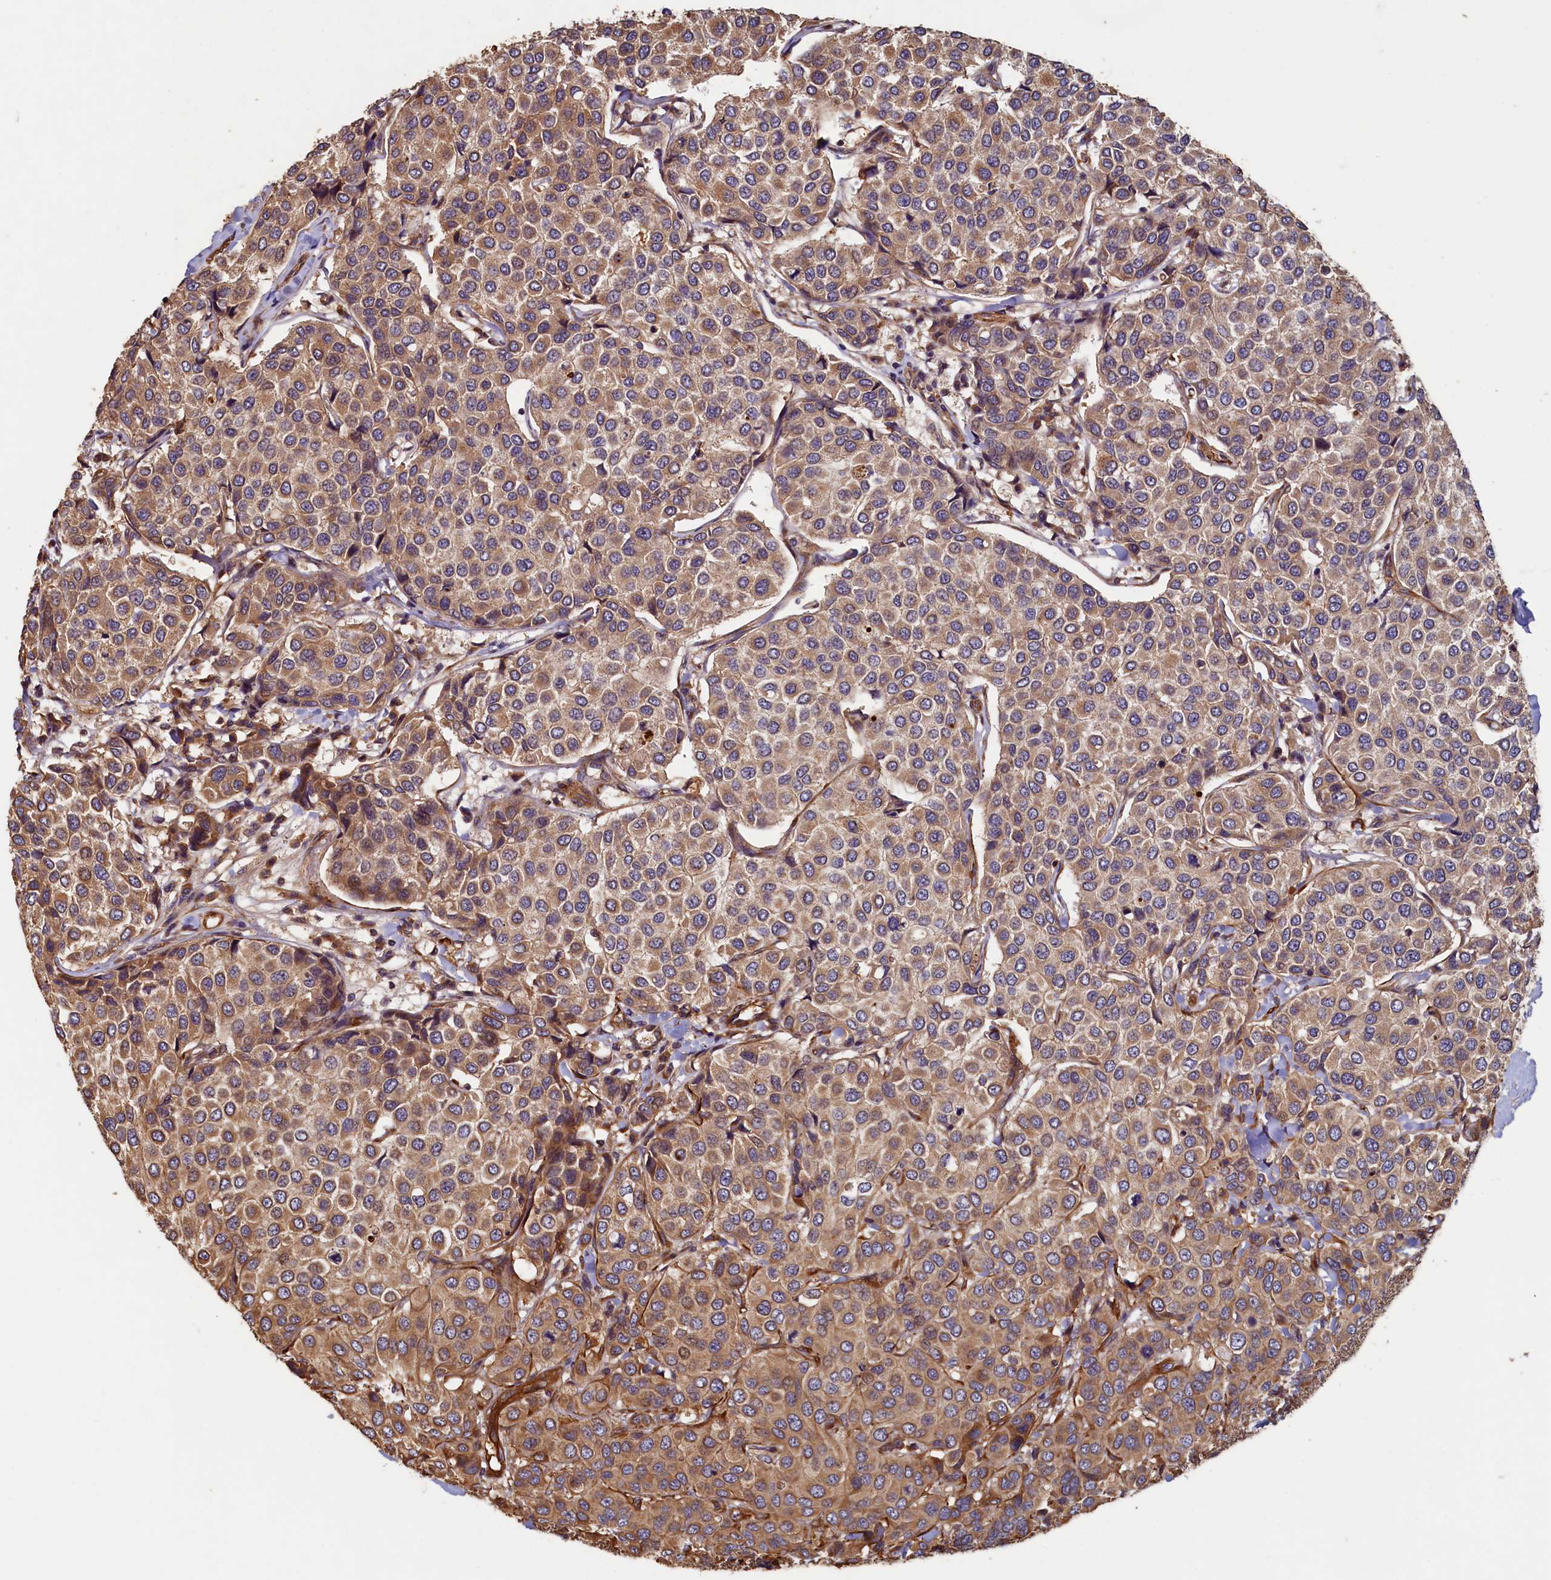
{"staining": {"intensity": "moderate", "quantity": ">75%", "location": "cytoplasmic/membranous"}, "tissue": "breast cancer", "cell_type": "Tumor cells", "image_type": "cancer", "snomed": [{"axis": "morphology", "description": "Duct carcinoma"}, {"axis": "topography", "description": "Breast"}], "caption": "High-power microscopy captured an IHC histopathology image of infiltrating ductal carcinoma (breast), revealing moderate cytoplasmic/membranous positivity in about >75% of tumor cells. (DAB (3,3'-diaminobenzidine) = brown stain, brightfield microscopy at high magnification).", "gene": "CCDC102B", "patient": {"sex": "female", "age": 55}}